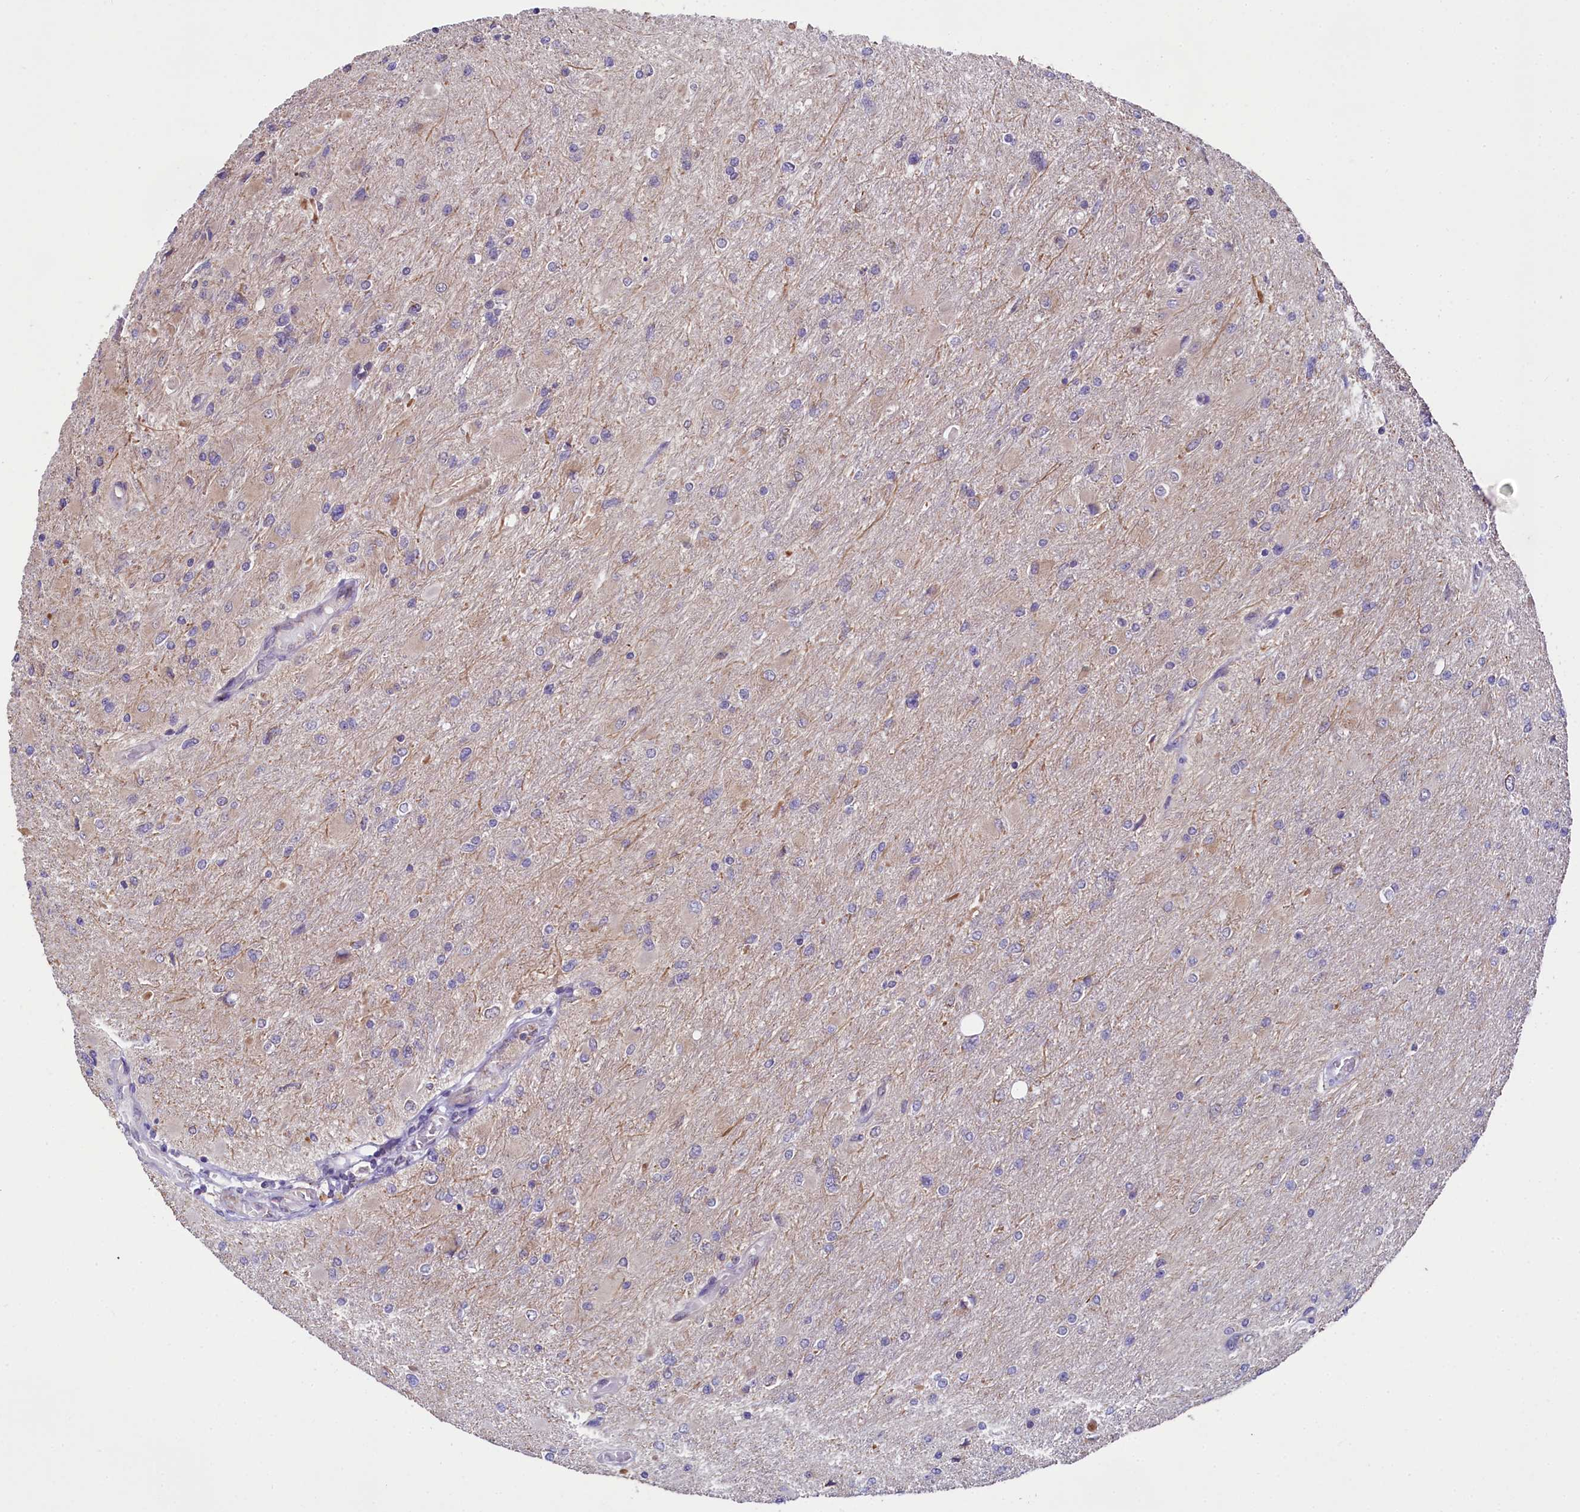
{"staining": {"intensity": "negative", "quantity": "none", "location": "none"}, "tissue": "glioma", "cell_type": "Tumor cells", "image_type": "cancer", "snomed": [{"axis": "morphology", "description": "Glioma, malignant, High grade"}, {"axis": "topography", "description": "Cerebral cortex"}], "caption": "Tumor cells are negative for protein expression in human glioma.", "gene": "MRPL57", "patient": {"sex": "female", "age": 36}}